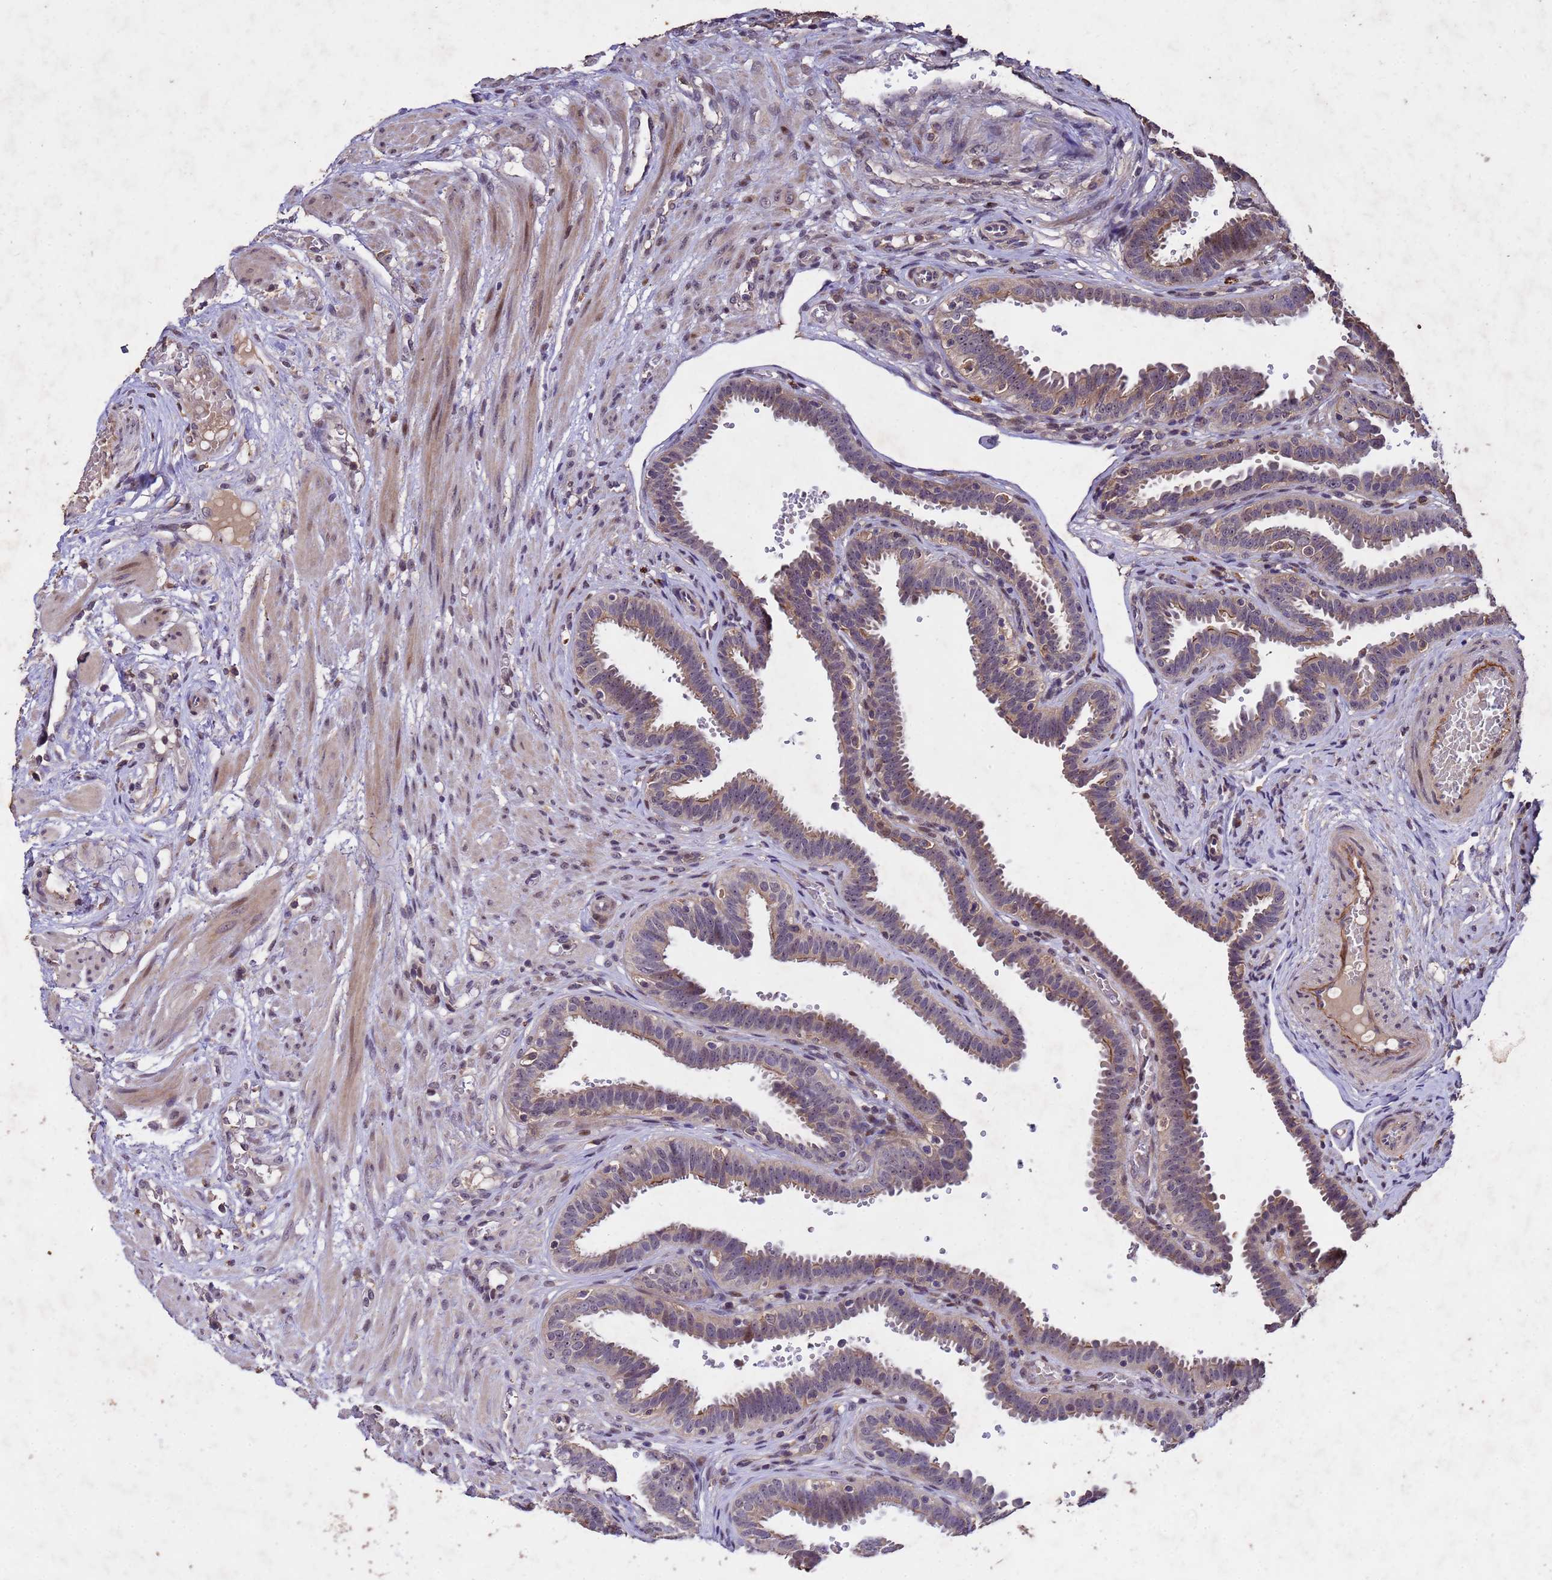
{"staining": {"intensity": "moderate", "quantity": ">75%", "location": "cytoplasmic/membranous"}, "tissue": "fallopian tube", "cell_type": "Glandular cells", "image_type": "normal", "snomed": [{"axis": "morphology", "description": "Normal tissue, NOS"}, {"axis": "topography", "description": "Fallopian tube"}], "caption": "An immunohistochemistry (IHC) micrograph of normal tissue is shown. Protein staining in brown highlights moderate cytoplasmic/membranous positivity in fallopian tube within glandular cells.", "gene": "TOR4A", "patient": {"sex": "female", "age": 37}}